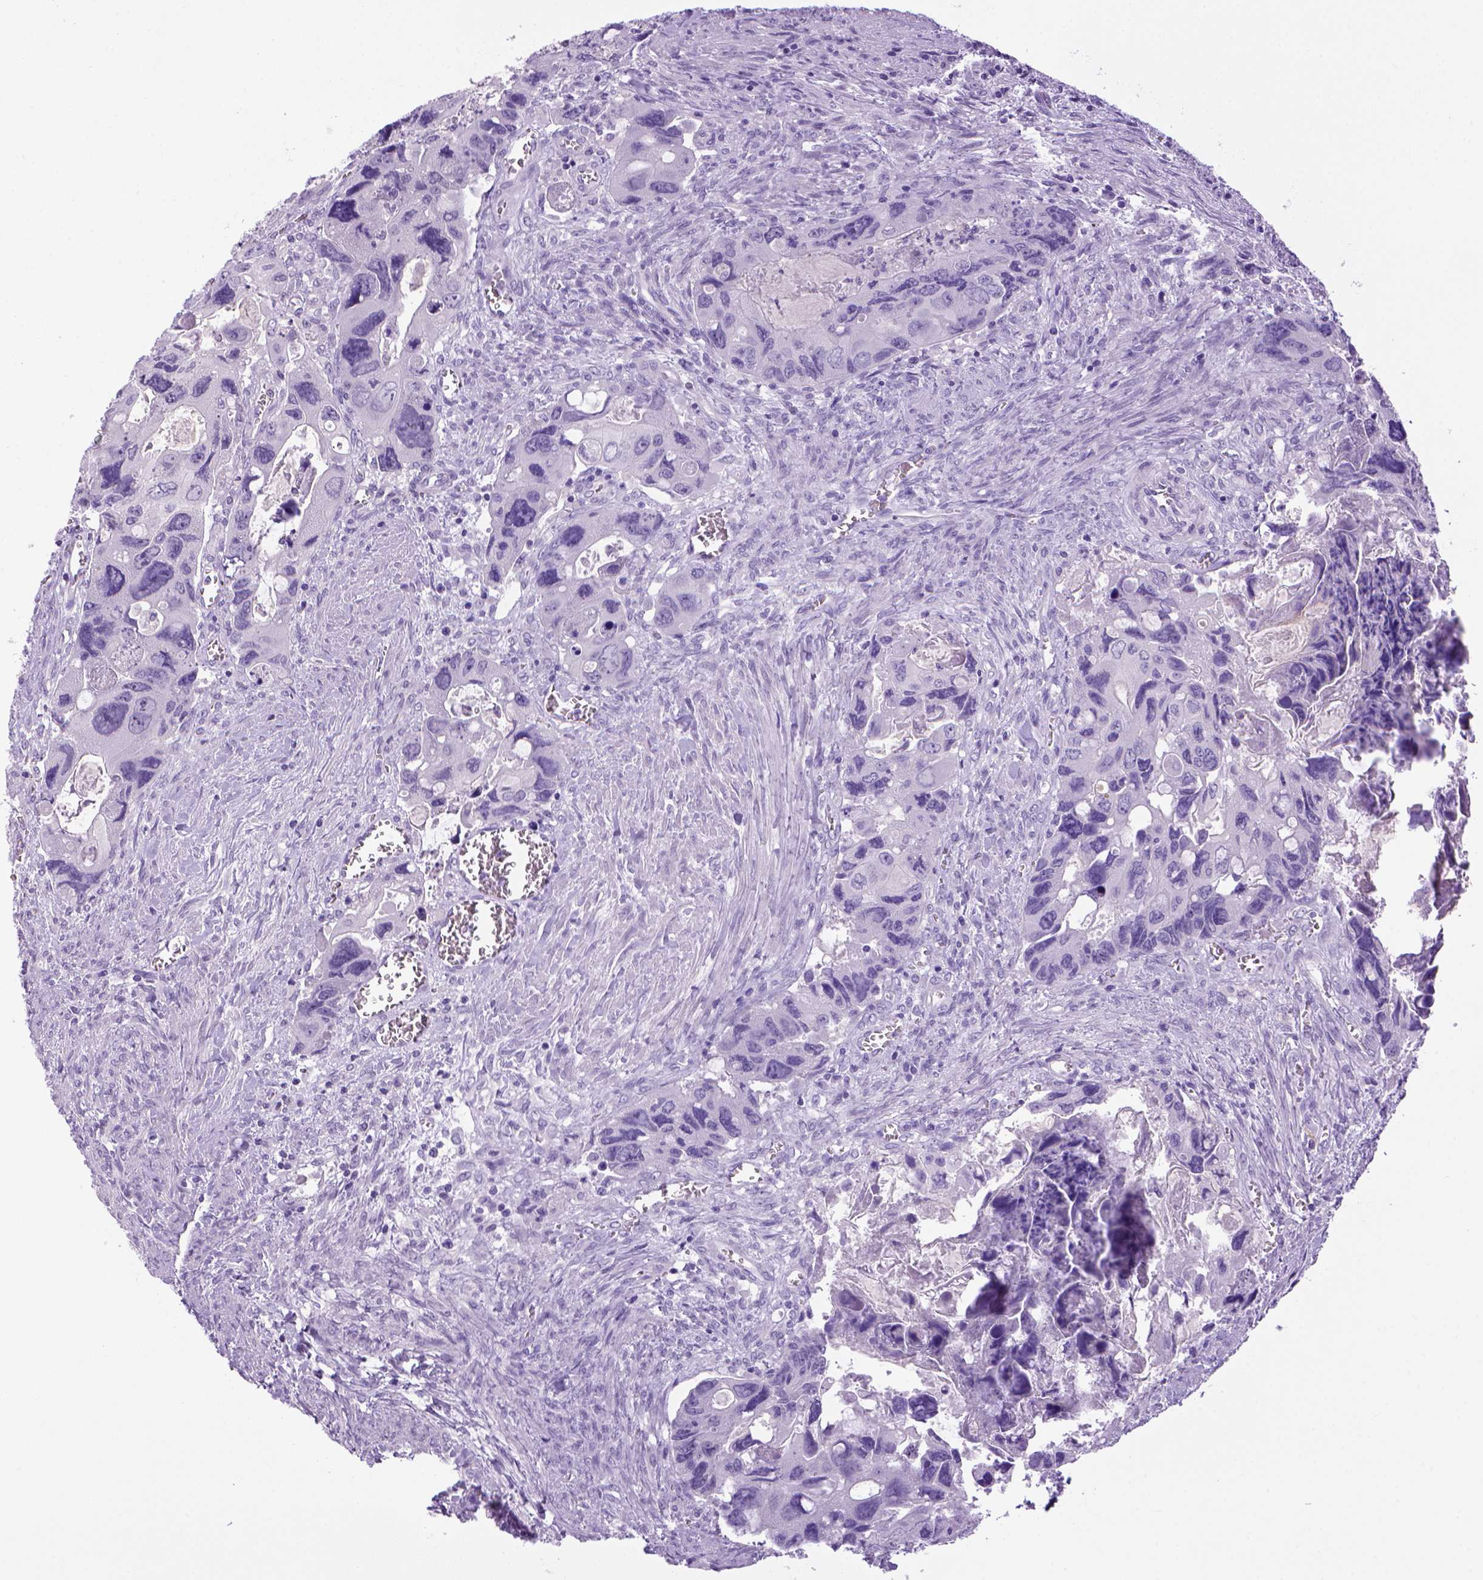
{"staining": {"intensity": "negative", "quantity": "none", "location": "none"}, "tissue": "colorectal cancer", "cell_type": "Tumor cells", "image_type": "cancer", "snomed": [{"axis": "morphology", "description": "Adenocarcinoma, NOS"}, {"axis": "topography", "description": "Rectum"}], "caption": "A histopathology image of human colorectal cancer is negative for staining in tumor cells.", "gene": "SGCG", "patient": {"sex": "male", "age": 62}}